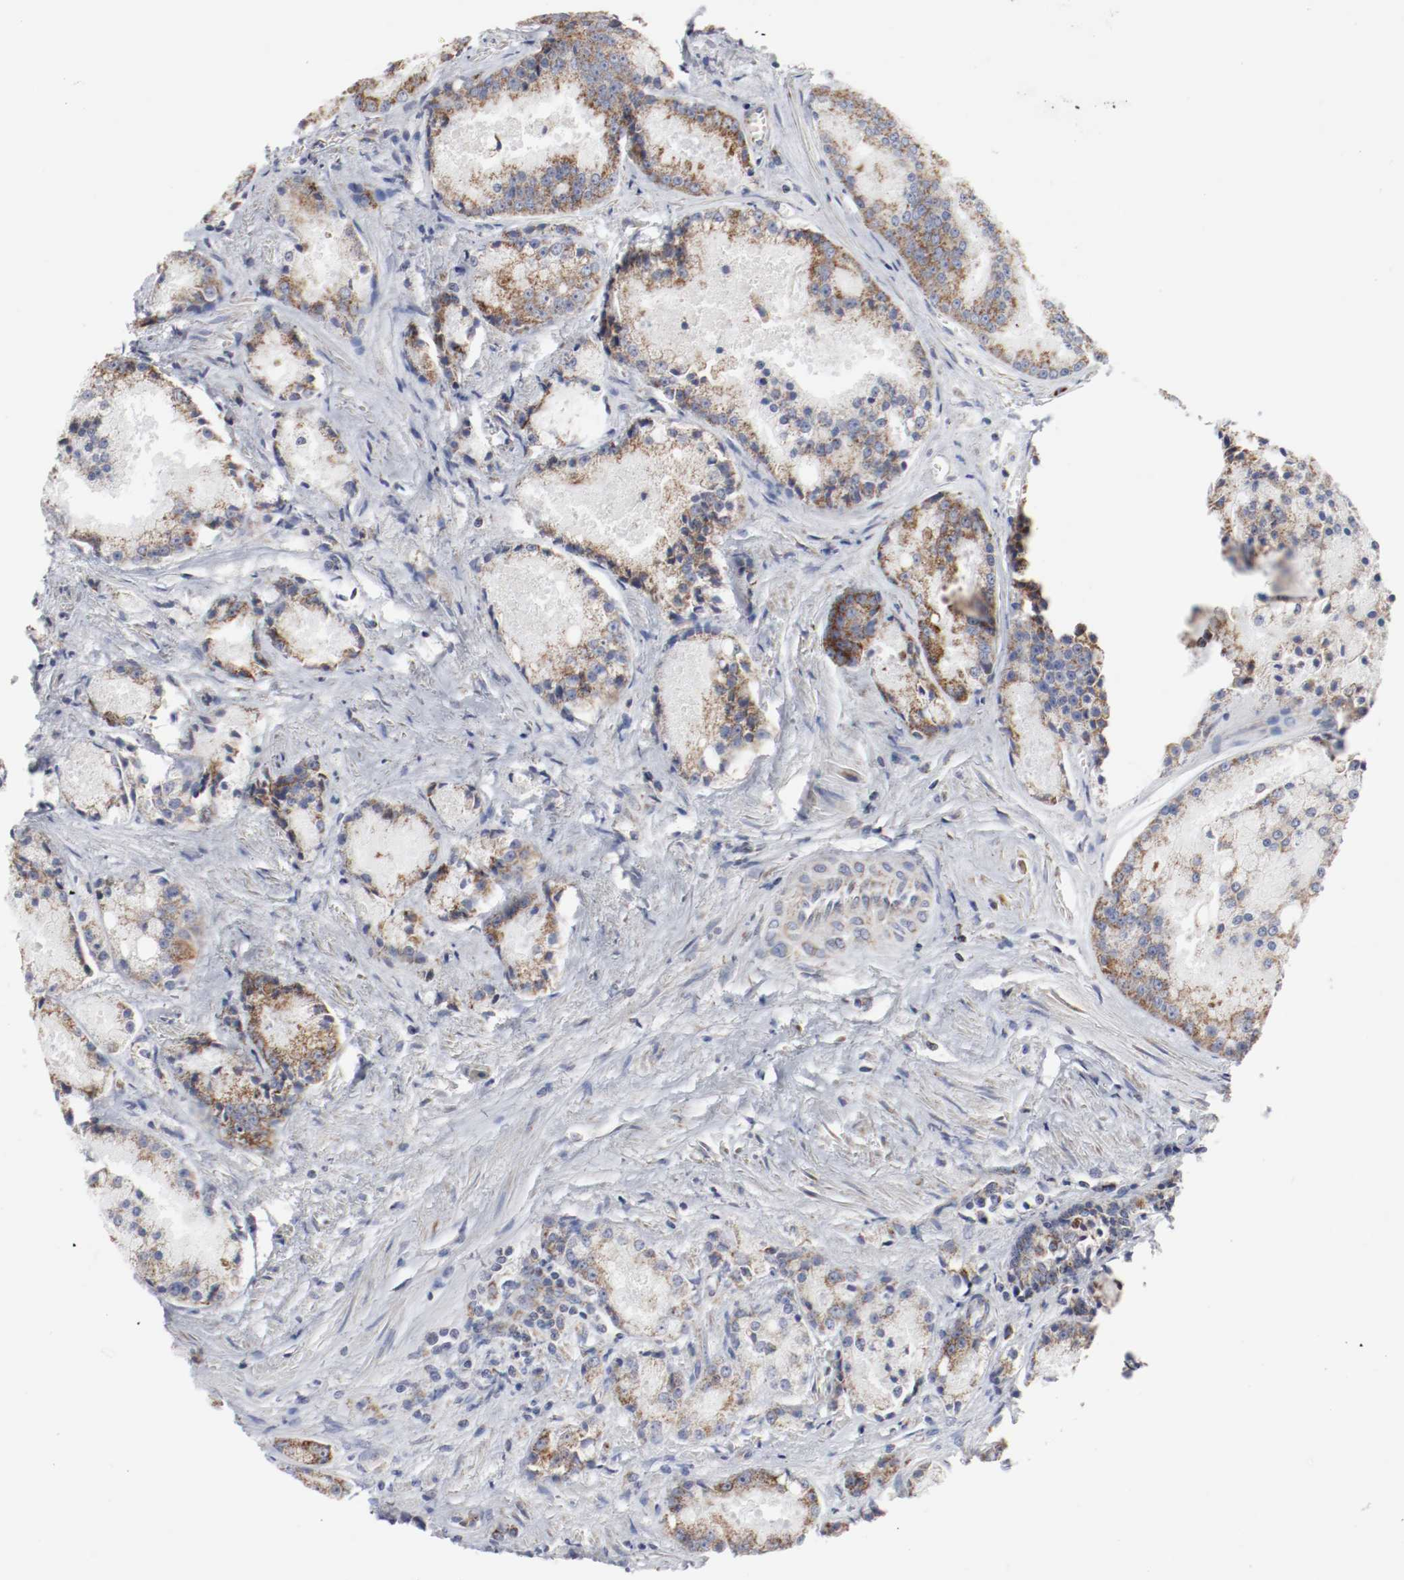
{"staining": {"intensity": "moderate", "quantity": ">75%", "location": "cytoplasmic/membranous"}, "tissue": "prostate cancer", "cell_type": "Tumor cells", "image_type": "cancer", "snomed": [{"axis": "morphology", "description": "Adenocarcinoma, Low grade"}, {"axis": "topography", "description": "Prostate"}], "caption": "Adenocarcinoma (low-grade) (prostate) stained with IHC displays moderate cytoplasmic/membranous expression in about >75% of tumor cells.", "gene": "AFG3L2", "patient": {"sex": "male", "age": 64}}